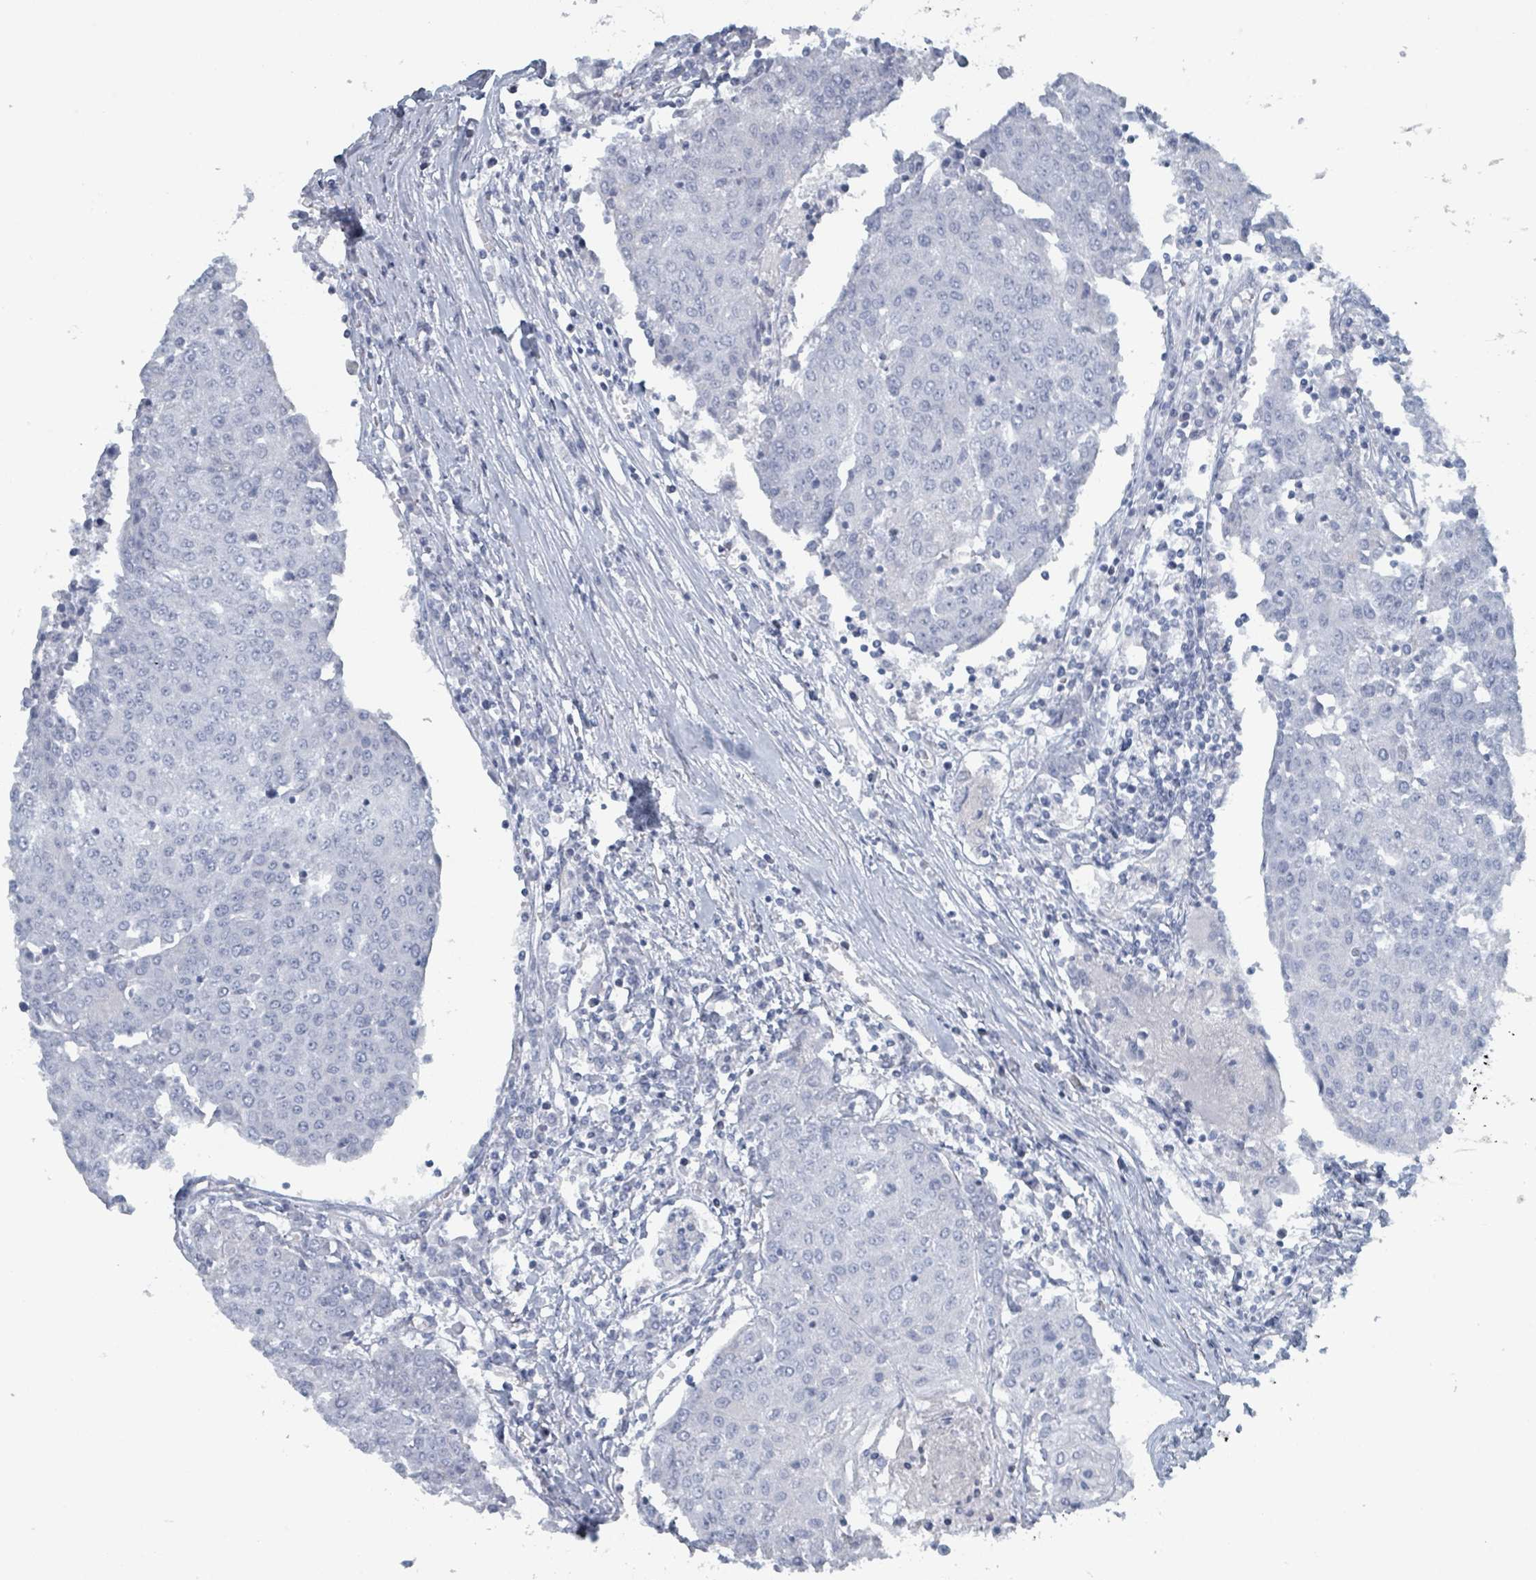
{"staining": {"intensity": "negative", "quantity": "none", "location": "none"}, "tissue": "urothelial cancer", "cell_type": "Tumor cells", "image_type": "cancer", "snomed": [{"axis": "morphology", "description": "Urothelial carcinoma, High grade"}, {"axis": "topography", "description": "Urinary bladder"}], "caption": "A histopathology image of human high-grade urothelial carcinoma is negative for staining in tumor cells. Brightfield microscopy of immunohistochemistry (IHC) stained with DAB (brown) and hematoxylin (blue), captured at high magnification.", "gene": "HEATR5A", "patient": {"sex": "female", "age": 85}}